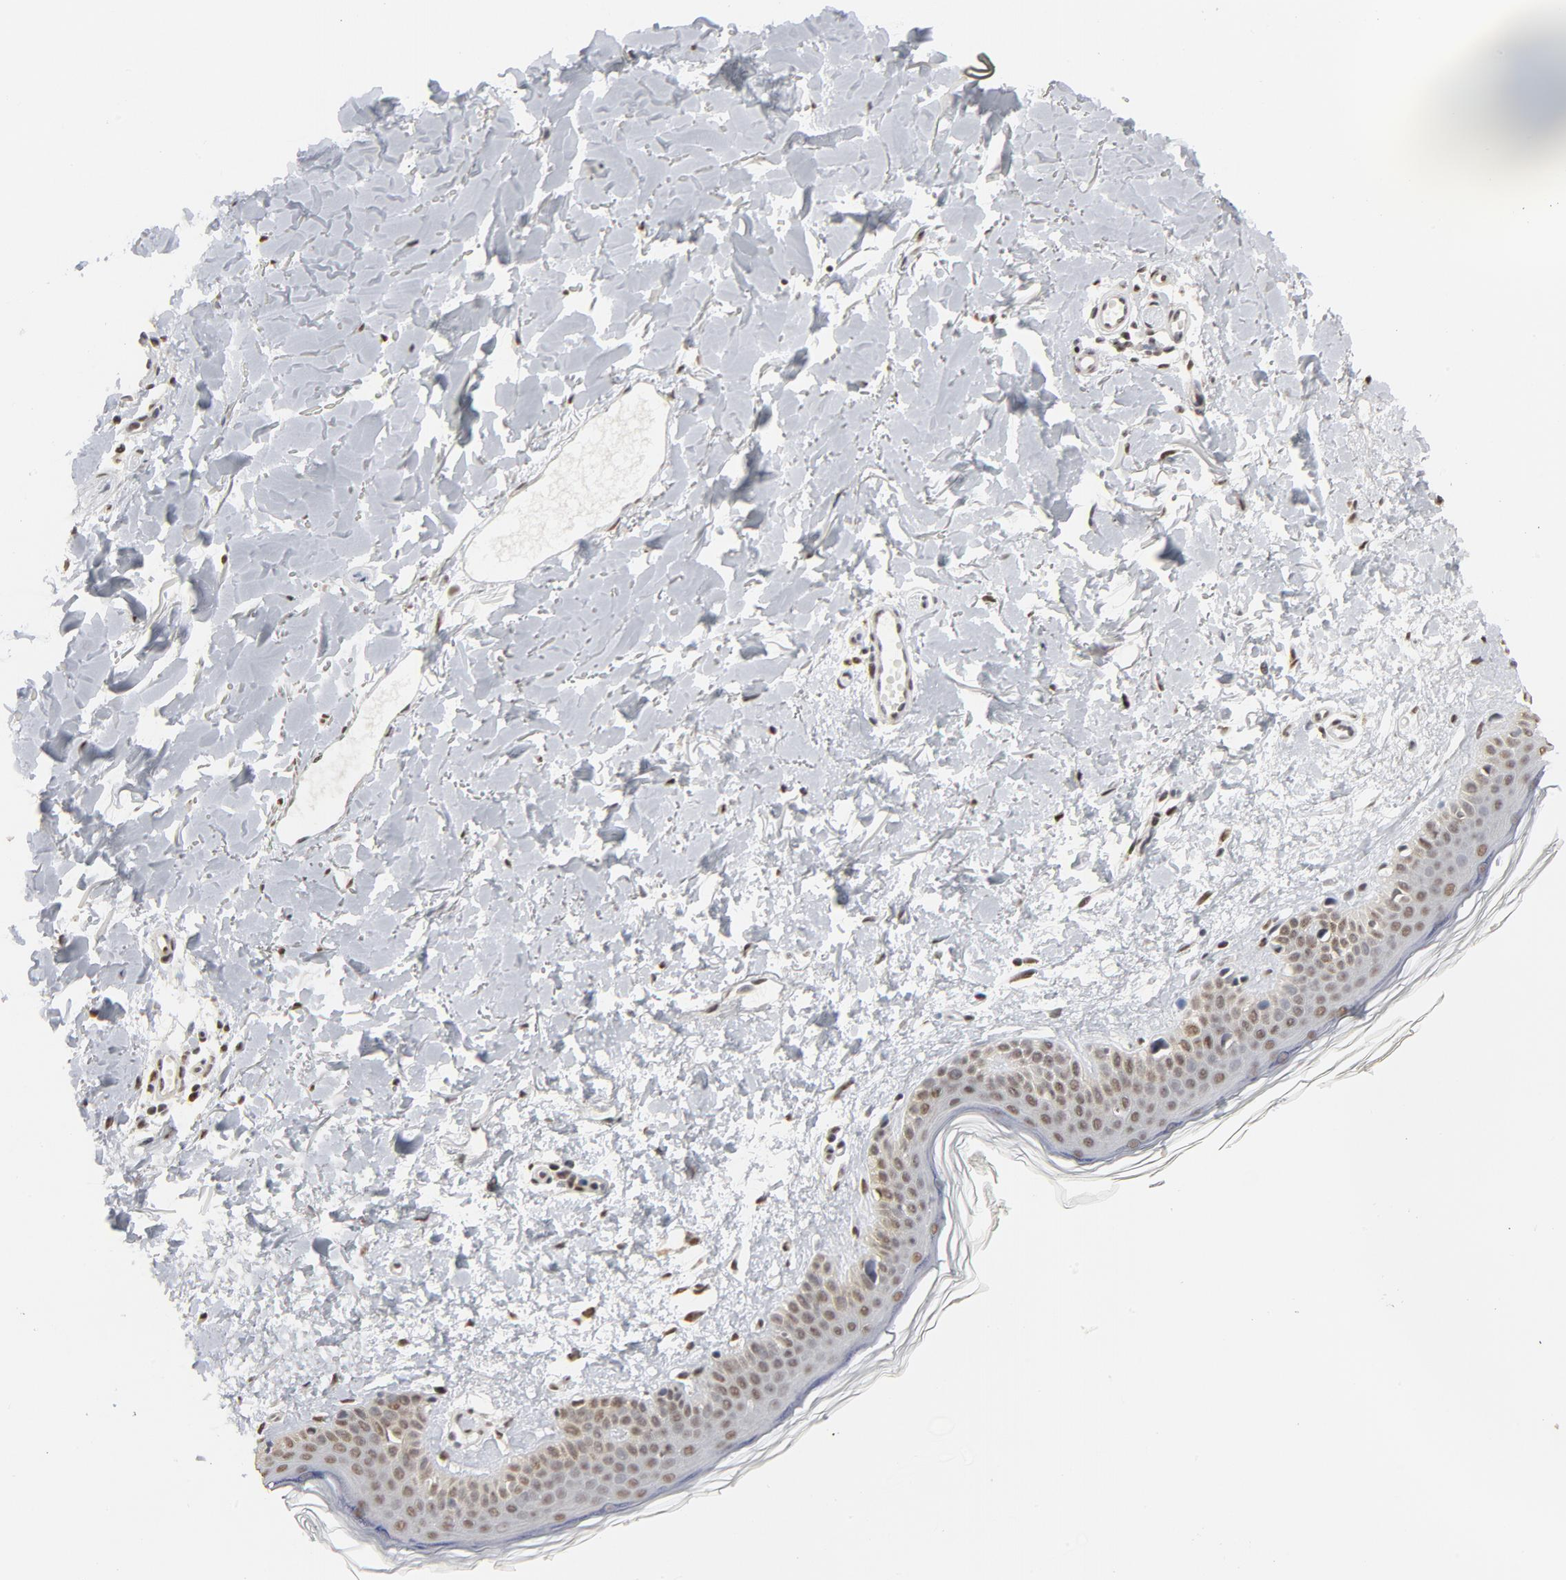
{"staining": {"intensity": "strong", "quantity": ">75%", "location": "nuclear"}, "tissue": "skin", "cell_type": "Fibroblasts", "image_type": "normal", "snomed": [{"axis": "morphology", "description": "Normal tissue, NOS"}, {"axis": "topography", "description": "Skin"}], "caption": "A high-resolution micrograph shows immunohistochemistry staining of unremarkable skin, which shows strong nuclear expression in about >75% of fibroblasts.", "gene": "MRE11", "patient": {"sex": "female", "age": 56}}